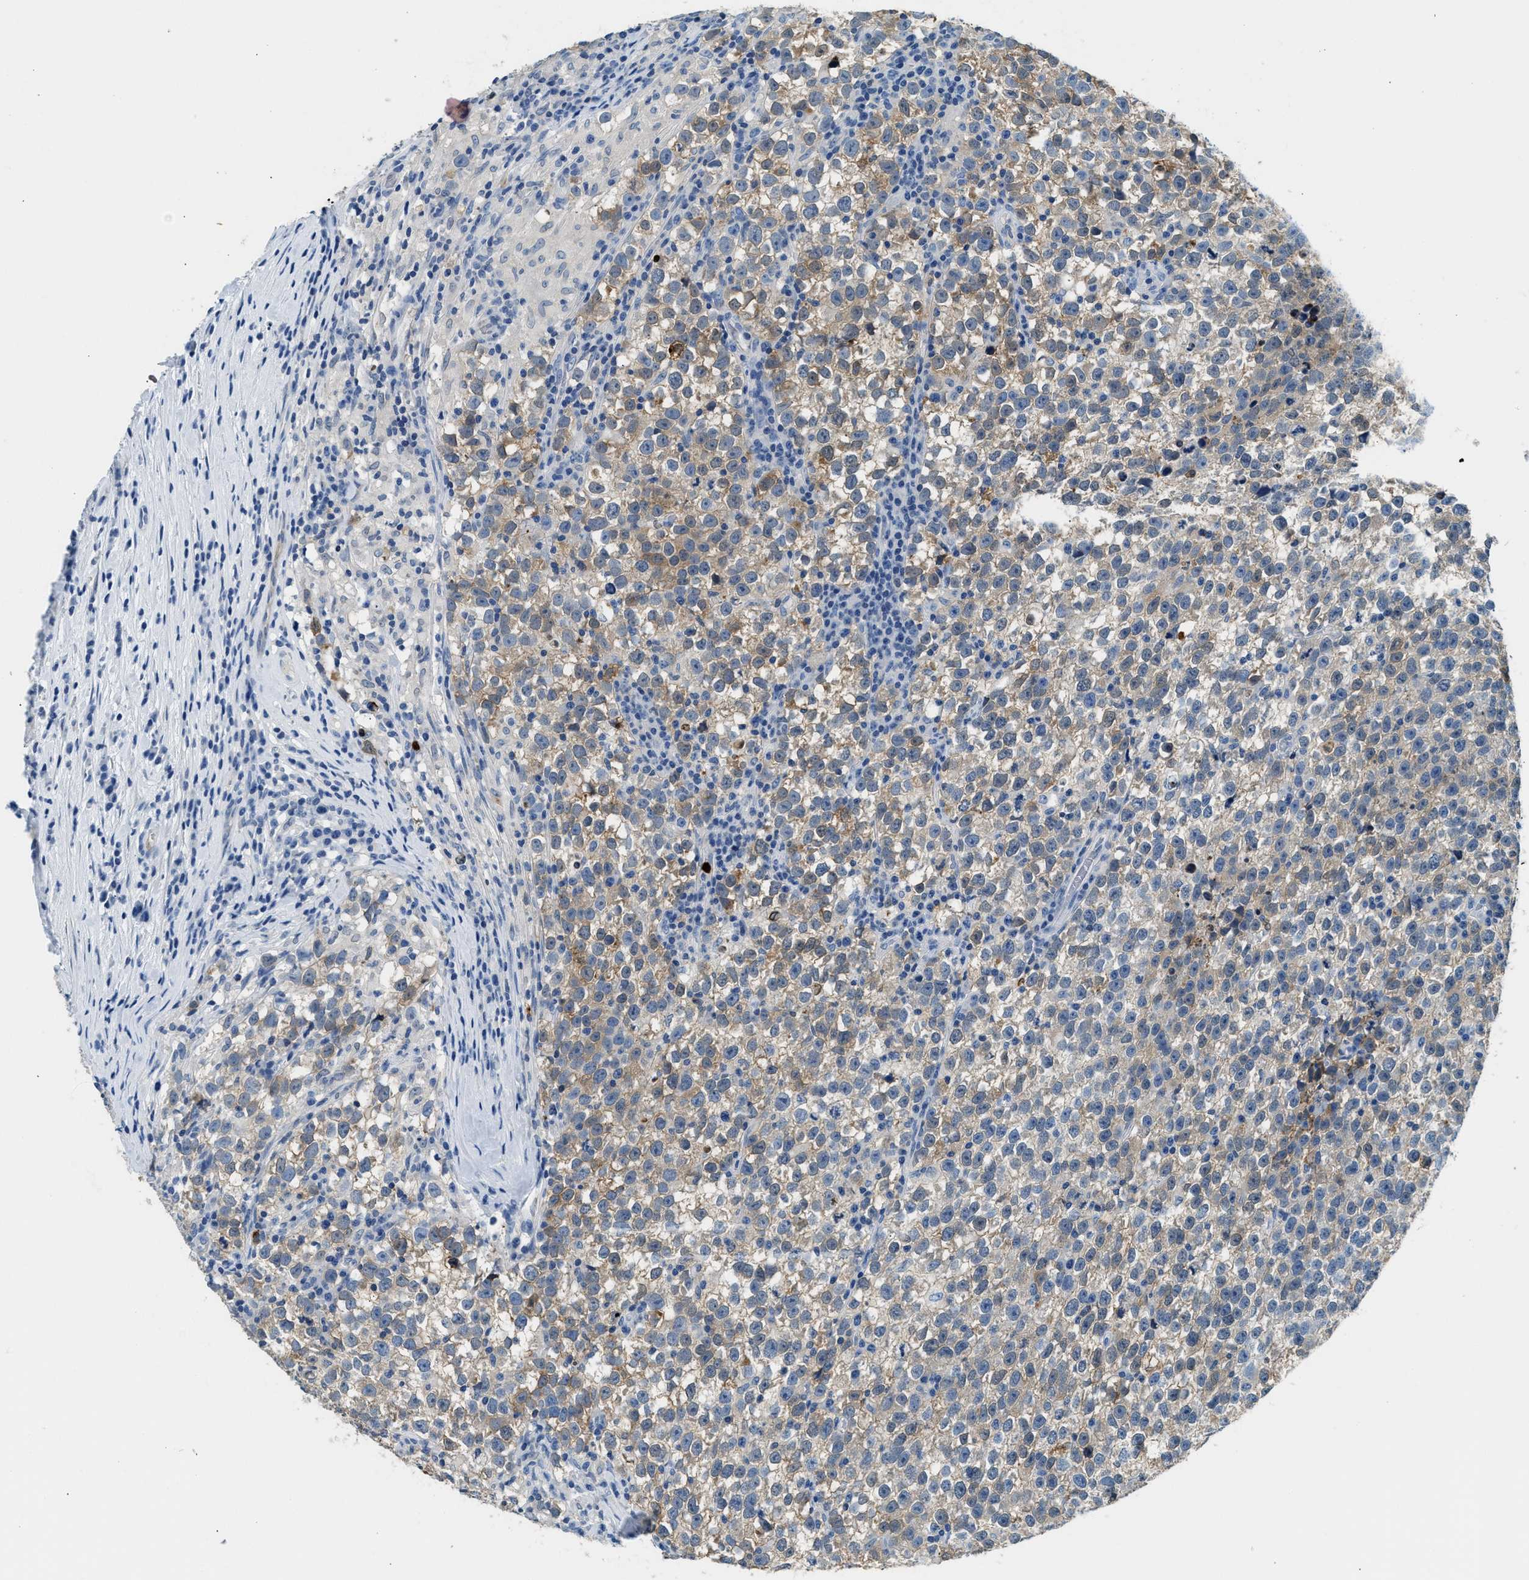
{"staining": {"intensity": "weak", "quantity": ">75%", "location": "cytoplasmic/membranous"}, "tissue": "testis cancer", "cell_type": "Tumor cells", "image_type": "cancer", "snomed": [{"axis": "morphology", "description": "Normal tissue, NOS"}, {"axis": "morphology", "description": "Seminoma, NOS"}, {"axis": "topography", "description": "Testis"}], "caption": "Seminoma (testis) stained for a protein (brown) displays weak cytoplasmic/membranous positive staining in about >75% of tumor cells.", "gene": "ANXA3", "patient": {"sex": "male", "age": 43}}